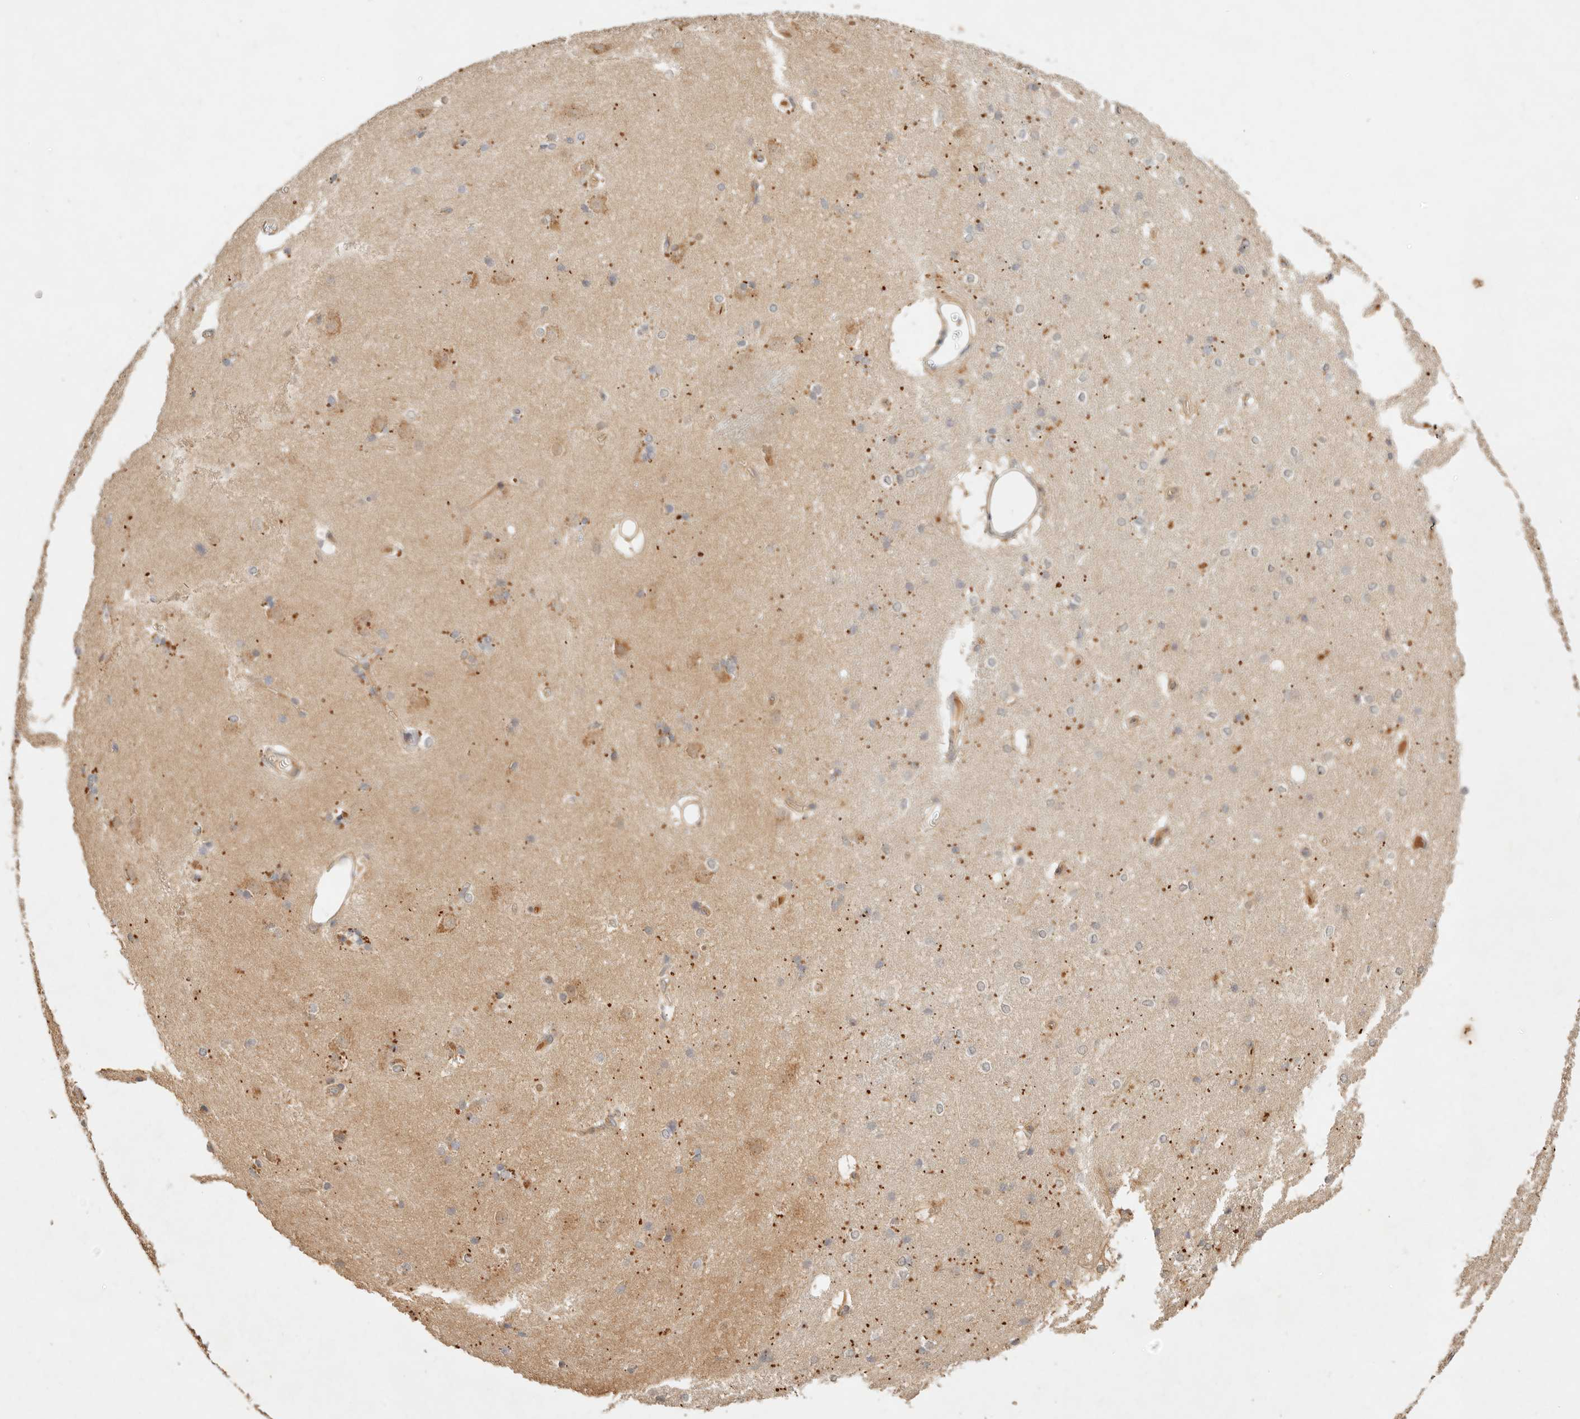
{"staining": {"intensity": "moderate", "quantity": "25%-75%", "location": "cytoplasmic/membranous"}, "tissue": "caudate", "cell_type": "Glial cells", "image_type": "normal", "snomed": [{"axis": "morphology", "description": "Normal tissue, NOS"}, {"axis": "topography", "description": "Lateral ventricle wall"}], "caption": "The histopathology image shows staining of benign caudate, revealing moderate cytoplasmic/membranous protein expression (brown color) within glial cells. (Stains: DAB in brown, nuclei in blue, Microscopy: brightfield microscopy at high magnification).", "gene": "HECTD3", "patient": {"sex": "female", "age": 19}}